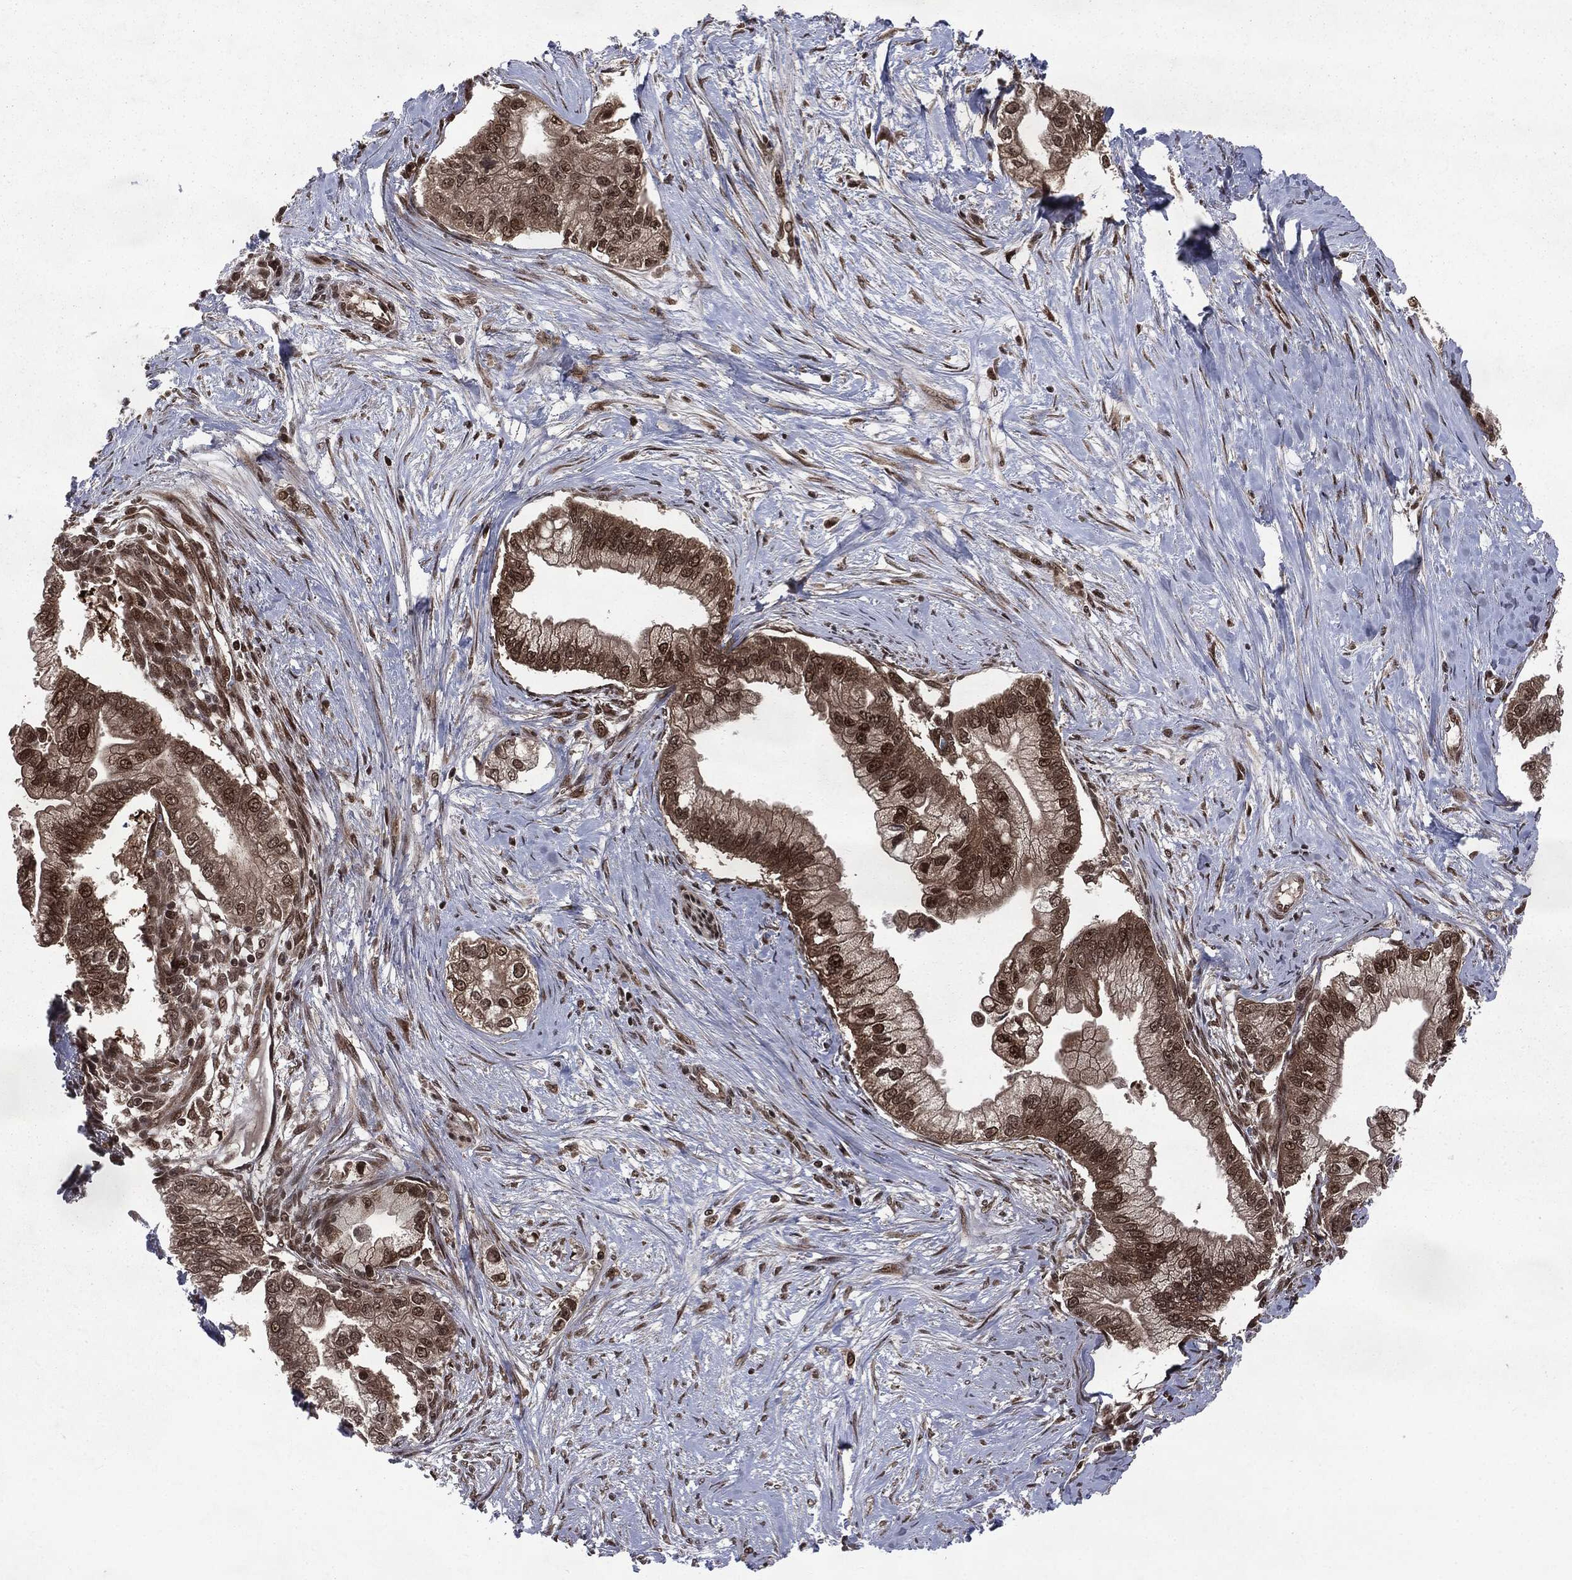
{"staining": {"intensity": "strong", "quantity": ">75%", "location": "cytoplasmic/membranous,nuclear"}, "tissue": "pancreatic cancer", "cell_type": "Tumor cells", "image_type": "cancer", "snomed": [{"axis": "morphology", "description": "Adenocarcinoma, NOS"}, {"axis": "topography", "description": "Pancreas"}], "caption": "Tumor cells reveal strong cytoplasmic/membranous and nuclear staining in approximately >75% of cells in pancreatic cancer.", "gene": "STAU2", "patient": {"sex": "male", "age": 70}}